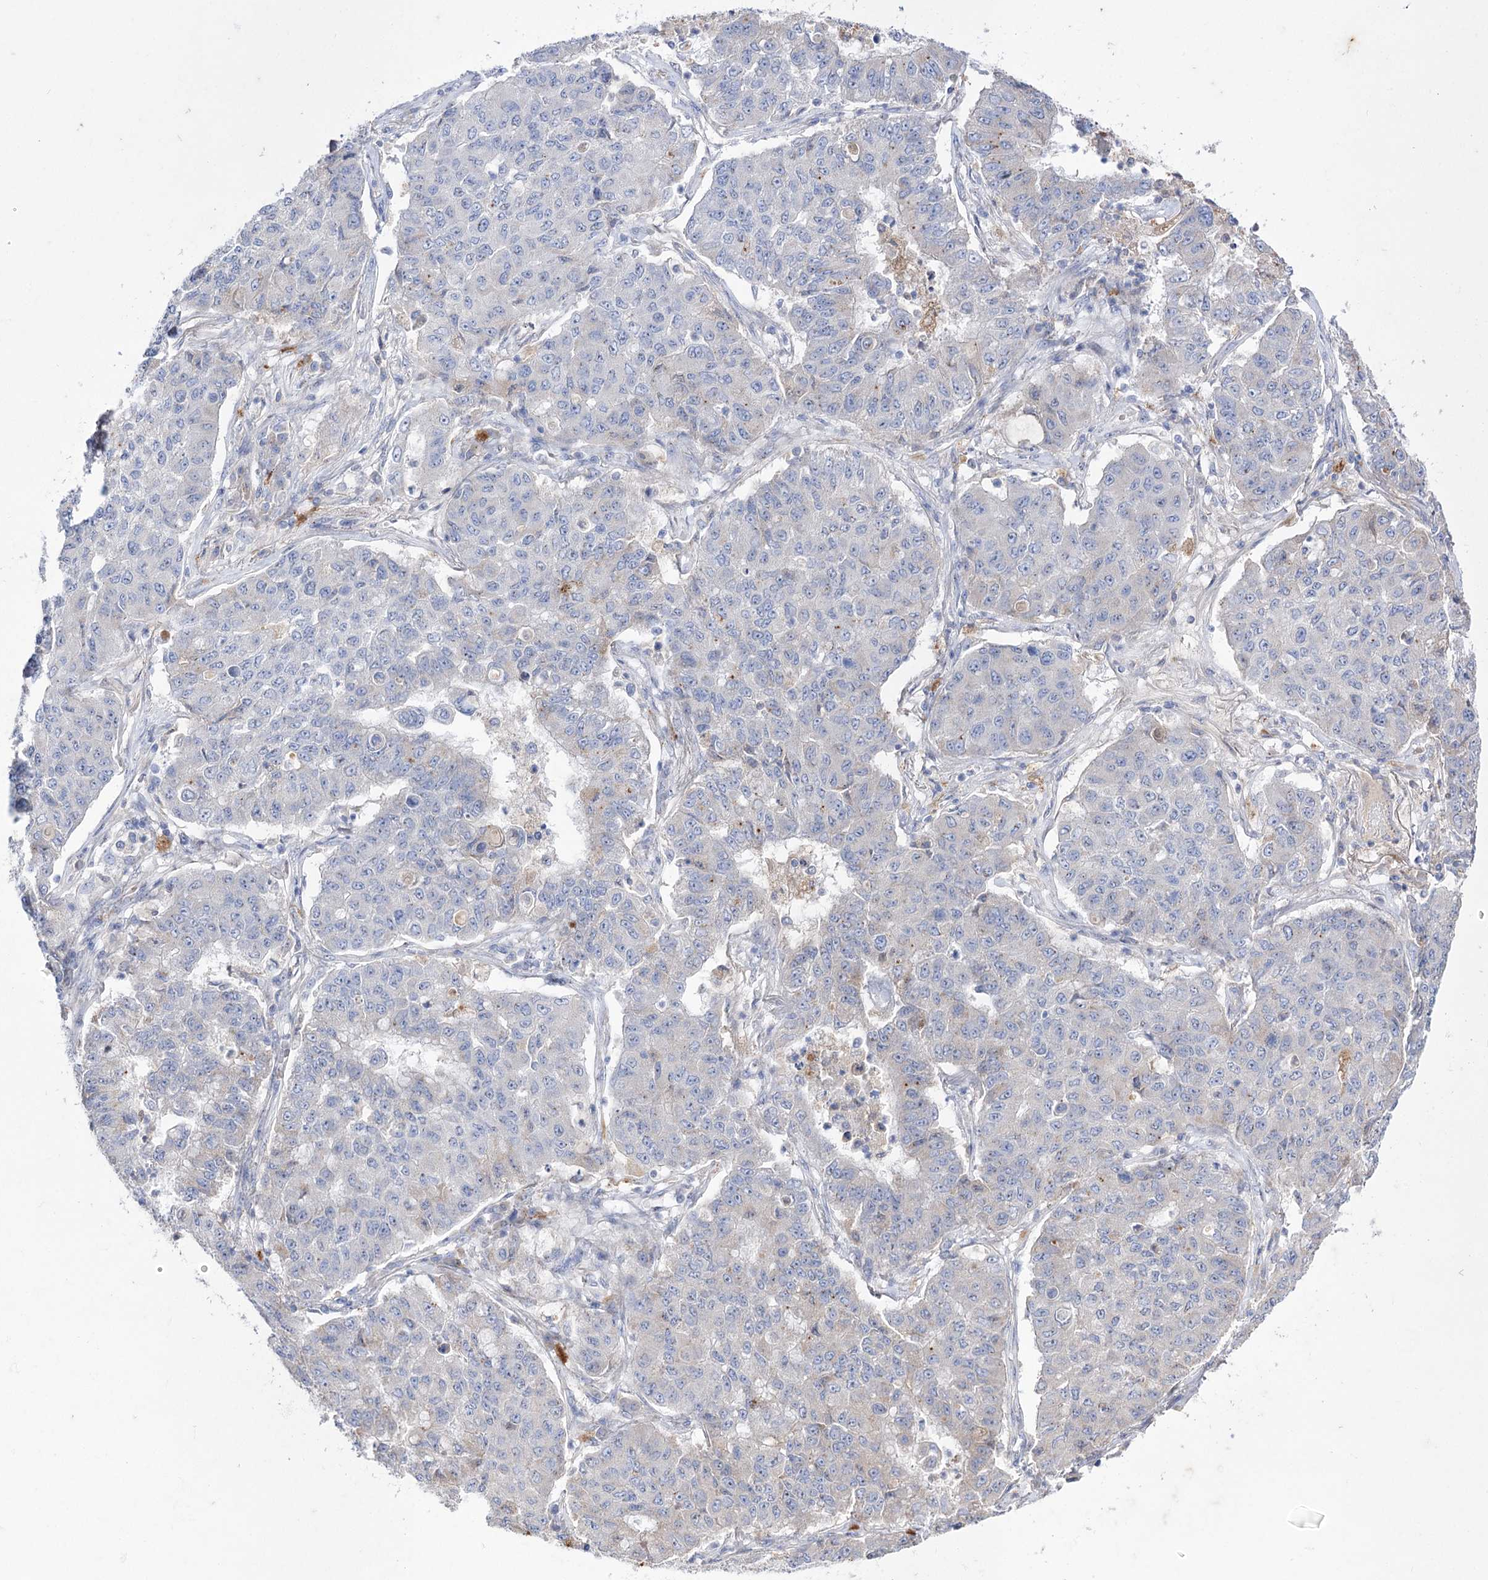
{"staining": {"intensity": "negative", "quantity": "none", "location": "none"}, "tissue": "lung cancer", "cell_type": "Tumor cells", "image_type": "cancer", "snomed": [{"axis": "morphology", "description": "Squamous cell carcinoma, NOS"}, {"axis": "topography", "description": "Lung"}], "caption": "Immunohistochemistry of lung squamous cell carcinoma displays no staining in tumor cells.", "gene": "NAGLU", "patient": {"sex": "male", "age": 74}}